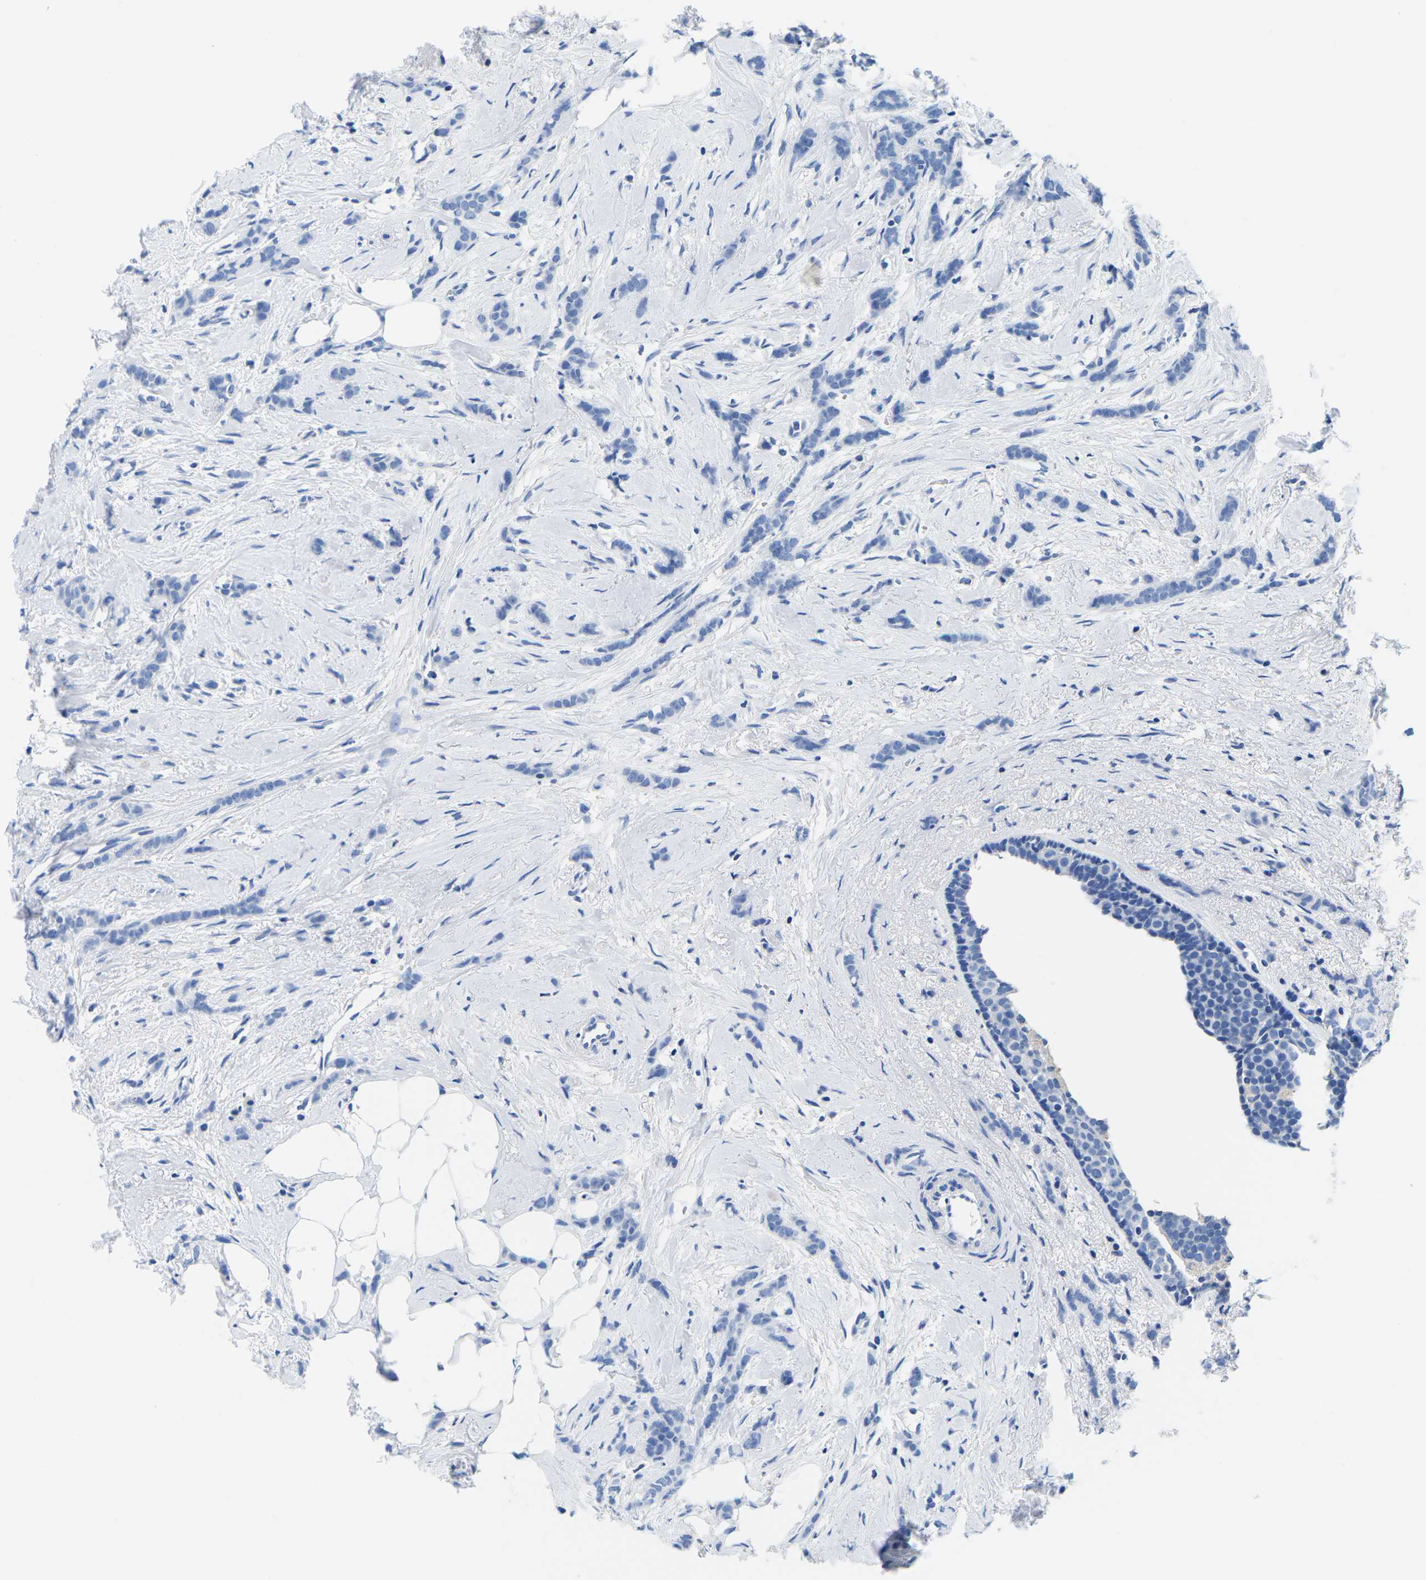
{"staining": {"intensity": "negative", "quantity": "none", "location": "none"}, "tissue": "breast cancer", "cell_type": "Tumor cells", "image_type": "cancer", "snomed": [{"axis": "morphology", "description": "Lobular carcinoma, in situ"}, {"axis": "morphology", "description": "Lobular carcinoma"}, {"axis": "topography", "description": "Breast"}], "caption": "High power microscopy histopathology image of an immunohistochemistry (IHC) photomicrograph of lobular carcinoma in situ (breast), revealing no significant positivity in tumor cells.", "gene": "CYP1A2", "patient": {"sex": "female", "age": 41}}